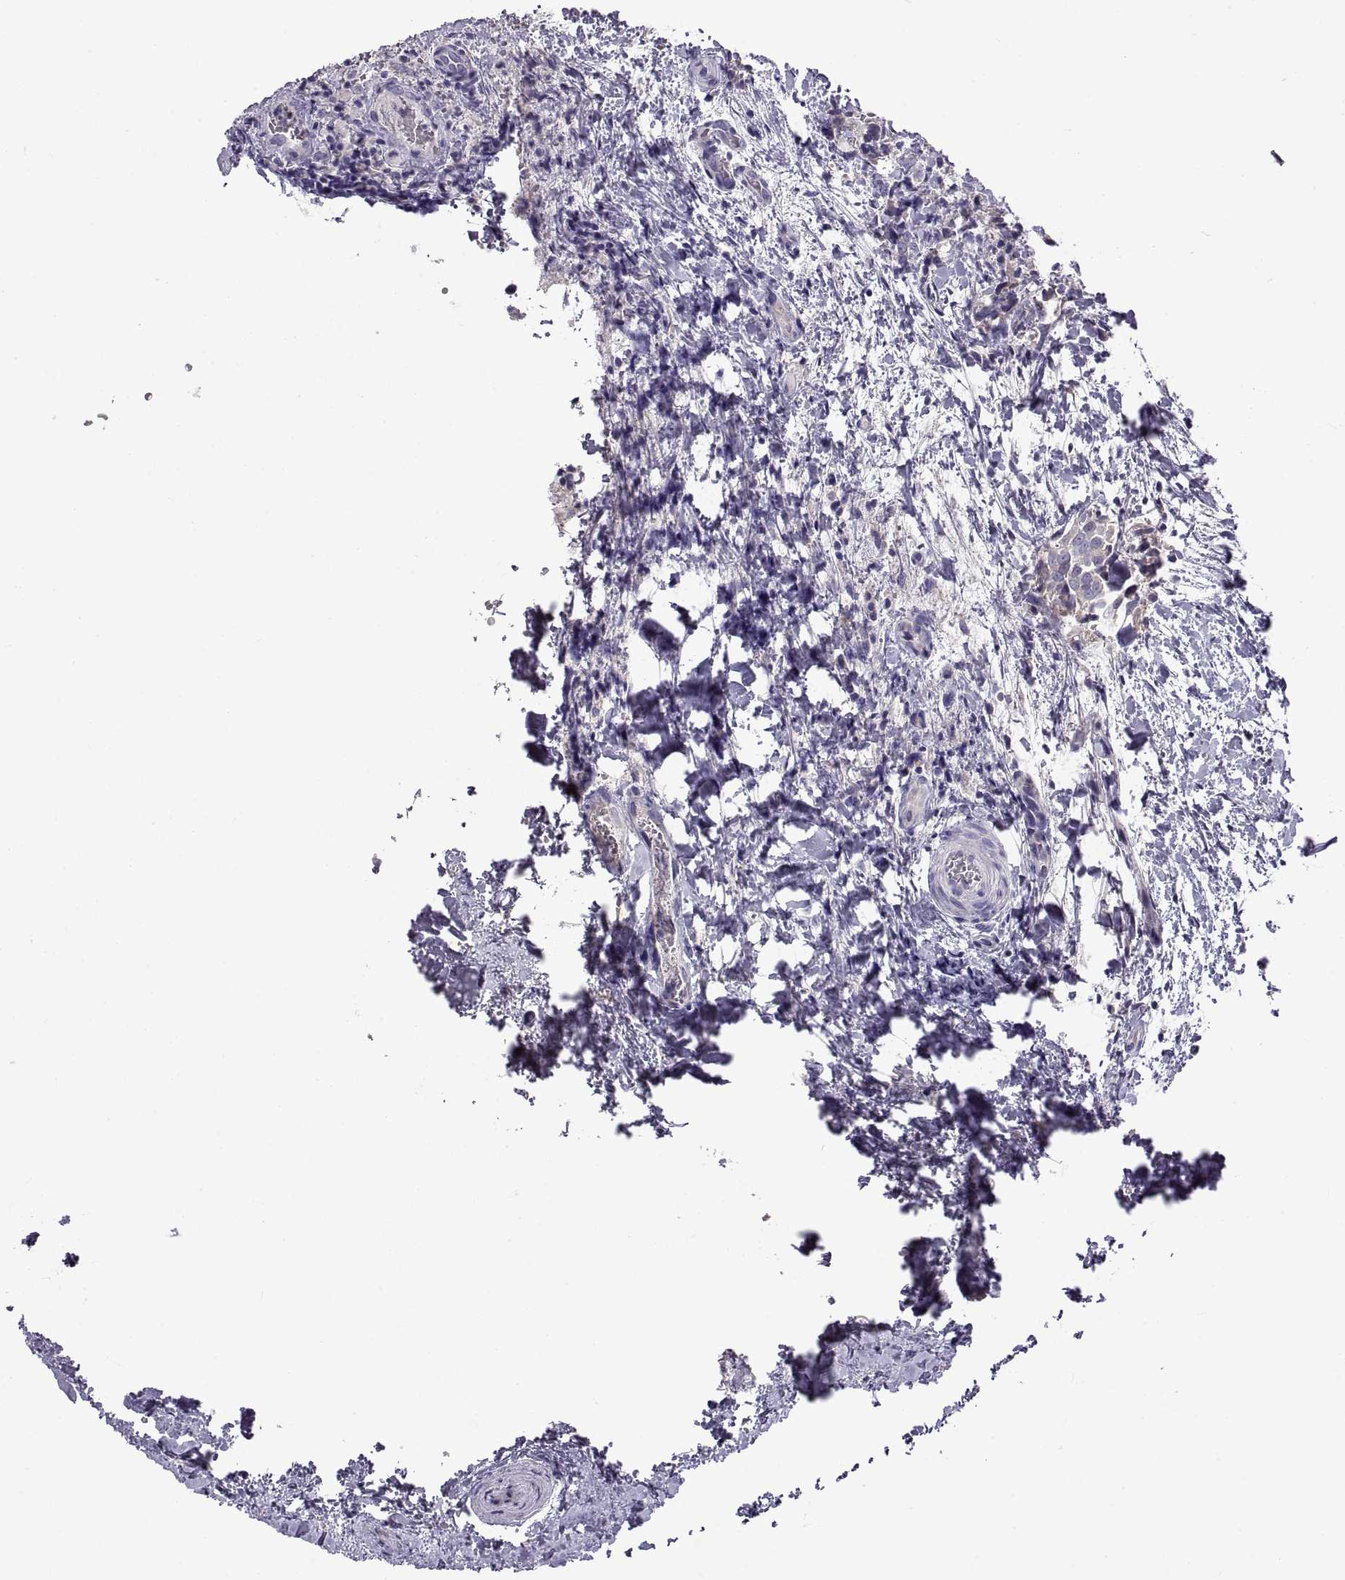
{"staining": {"intensity": "negative", "quantity": "none", "location": "none"}, "tissue": "thyroid cancer", "cell_type": "Tumor cells", "image_type": "cancer", "snomed": [{"axis": "morphology", "description": "Papillary adenocarcinoma, NOS"}, {"axis": "topography", "description": "Thyroid gland"}], "caption": "The photomicrograph shows no significant staining in tumor cells of thyroid cancer.", "gene": "CRYBB3", "patient": {"sex": "male", "age": 61}}